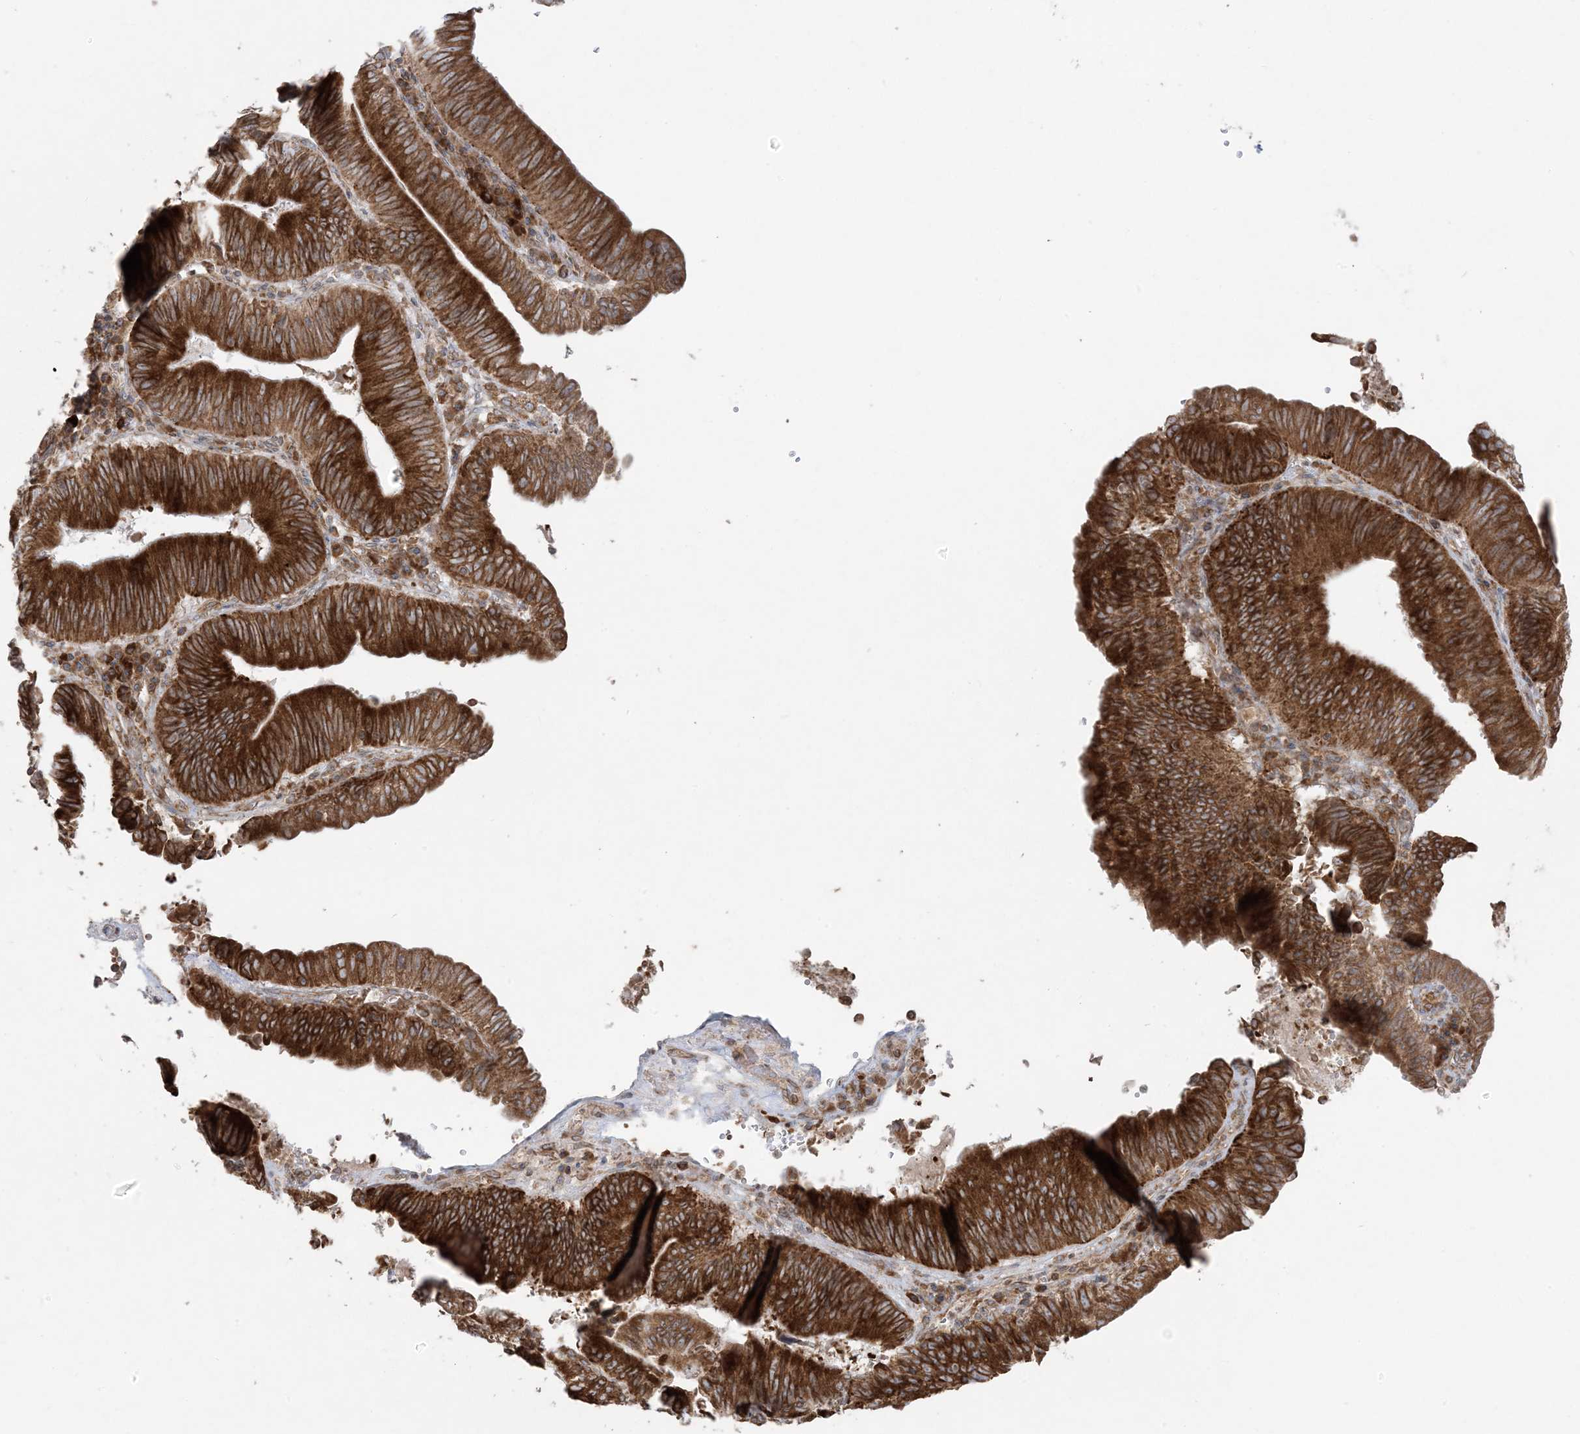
{"staining": {"intensity": "strong", "quantity": ">75%", "location": "cytoplasmic/membranous"}, "tissue": "pancreatic cancer", "cell_type": "Tumor cells", "image_type": "cancer", "snomed": [{"axis": "morphology", "description": "Adenocarcinoma, NOS"}, {"axis": "topography", "description": "Pancreas"}], "caption": "This image exhibits pancreatic cancer stained with immunohistochemistry (IHC) to label a protein in brown. The cytoplasmic/membranous of tumor cells show strong positivity for the protein. Nuclei are counter-stained blue.", "gene": "UBXN4", "patient": {"sex": "male", "age": 63}}